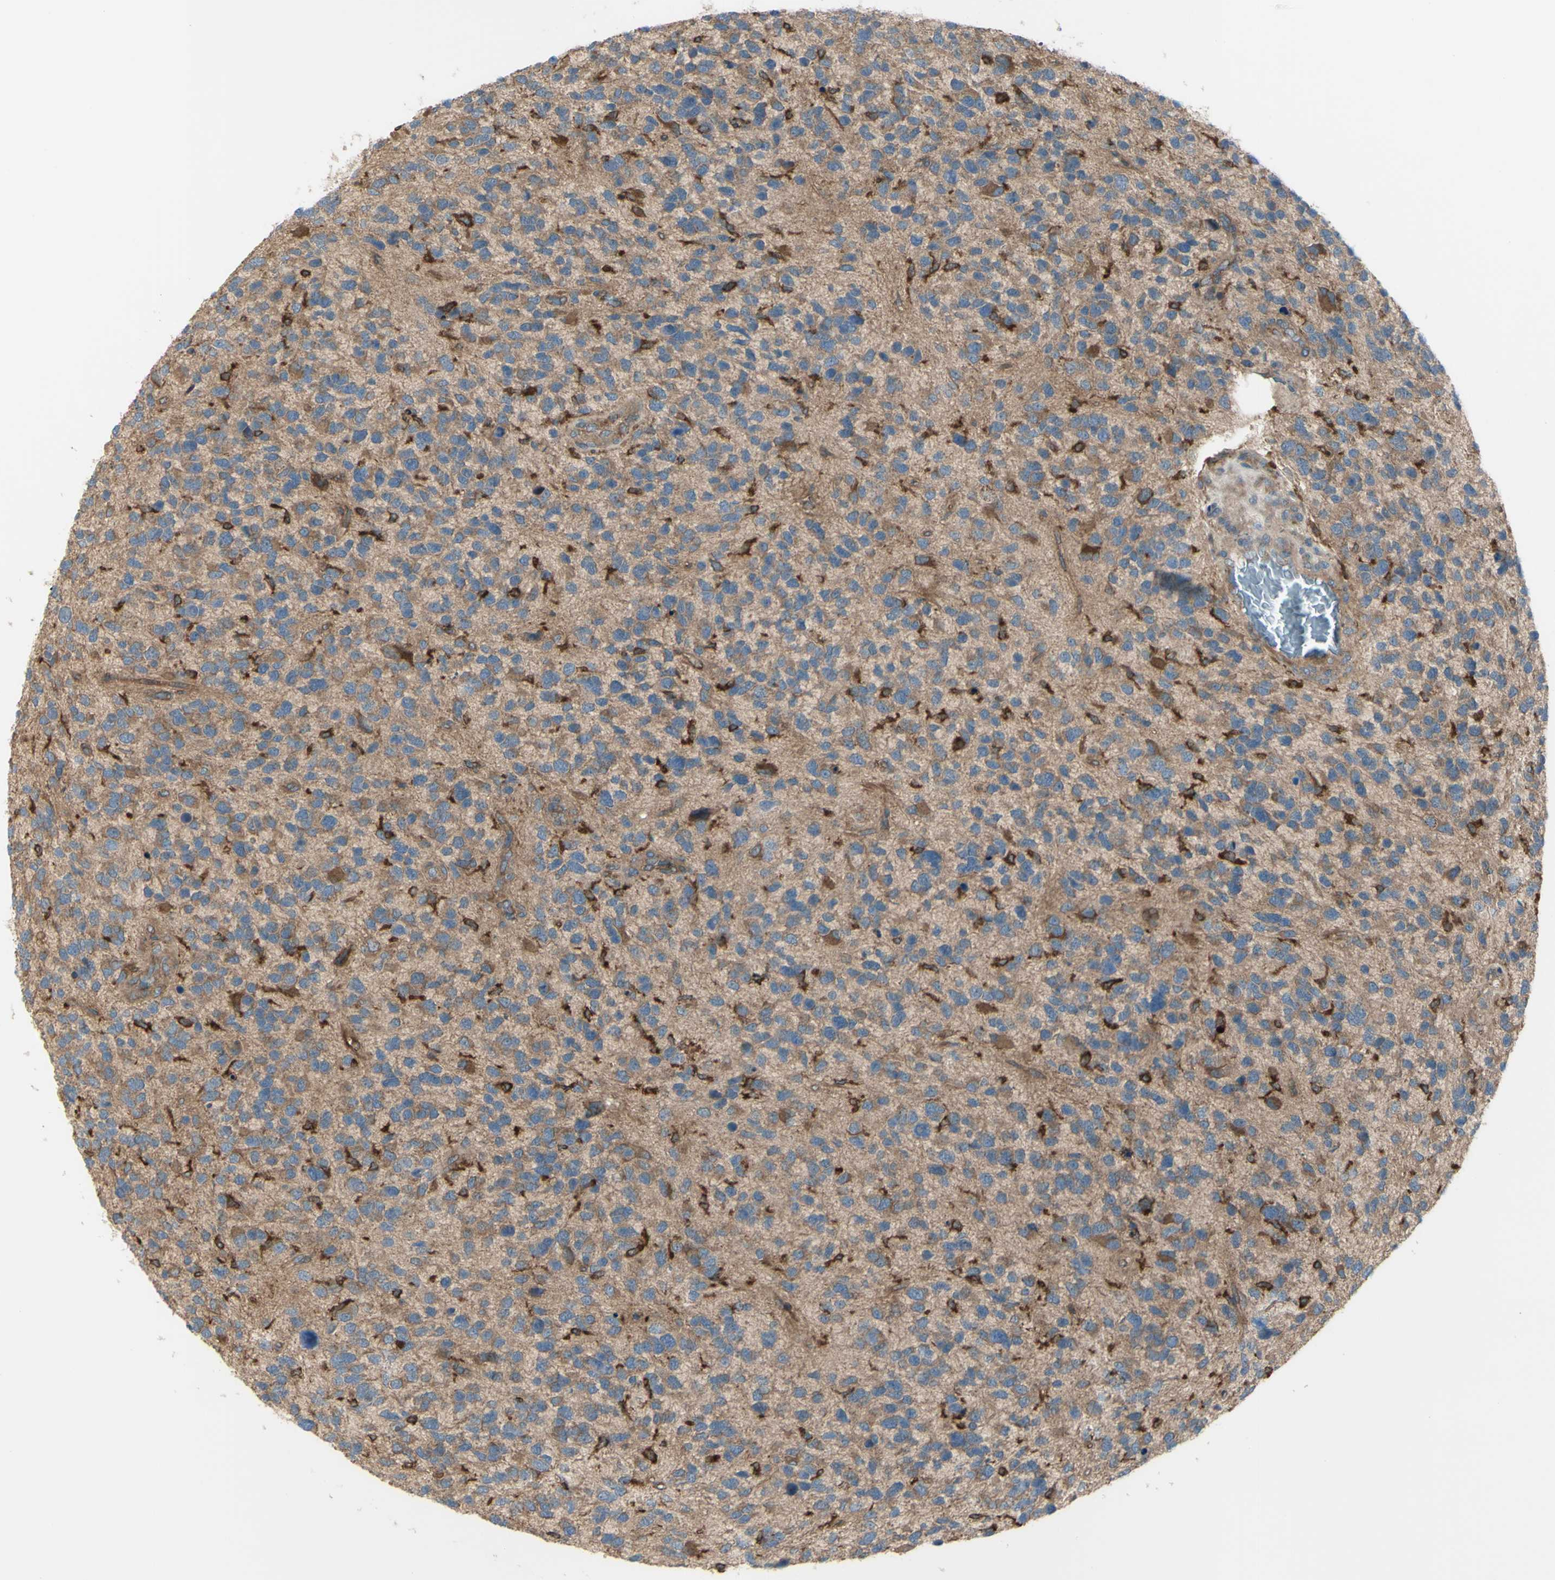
{"staining": {"intensity": "moderate", "quantity": "<25%", "location": "cytoplasmic/membranous"}, "tissue": "glioma", "cell_type": "Tumor cells", "image_type": "cancer", "snomed": [{"axis": "morphology", "description": "Glioma, malignant, High grade"}, {"axis": "topography", "description": "Brain"}], "caption": "Immunohistochemistry (IHC) histopathology image of human malignant glioma (high-grade) stained for a protein (brown), which reveals low levels of moderate cytoplasmic/membranous expression in approximately <25% of tumor cells.", "gene": "IGSF9B", "patient": {"sex": "female", "age": 58}}